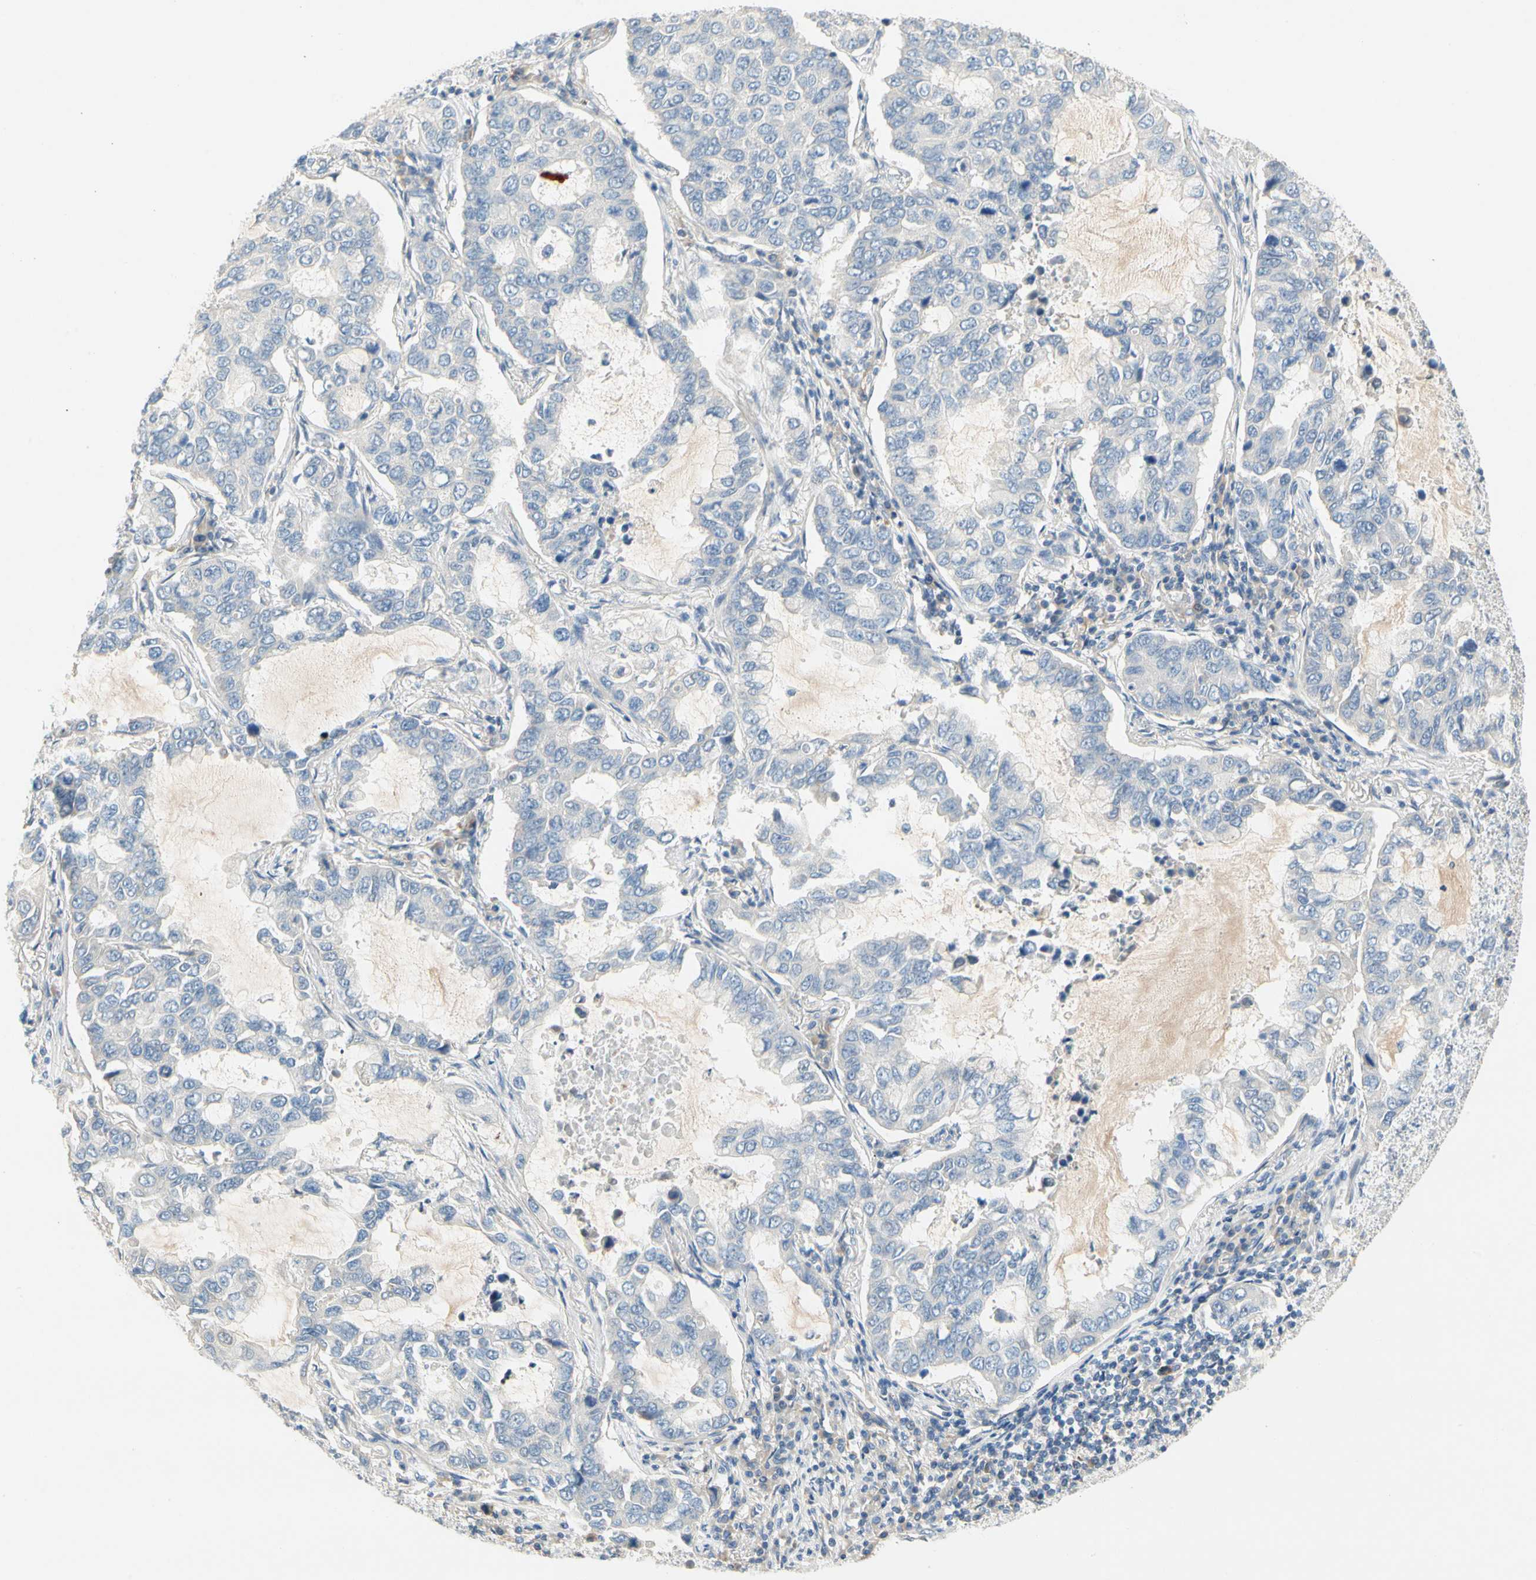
{"staining": {"intensity": "negative", "quantity": "none", "location": "none"}, "tissue": "lung cancer", "cell_type": "Tumor cells", "image_type": "cancer", "snomed": [{"axis": "morphology", "description": "Adenocarcinoma, NOS"}, {"axis": "topography", "description": "Lung"}], "caption": "Immunohistochemistry (IHC) image of adenocarcinoma (lung) stained for a protein (brown), which displays no positivity in tumor cells.", "gene": "CCM2L", "patient": {"sex": "male", "age": 64}}